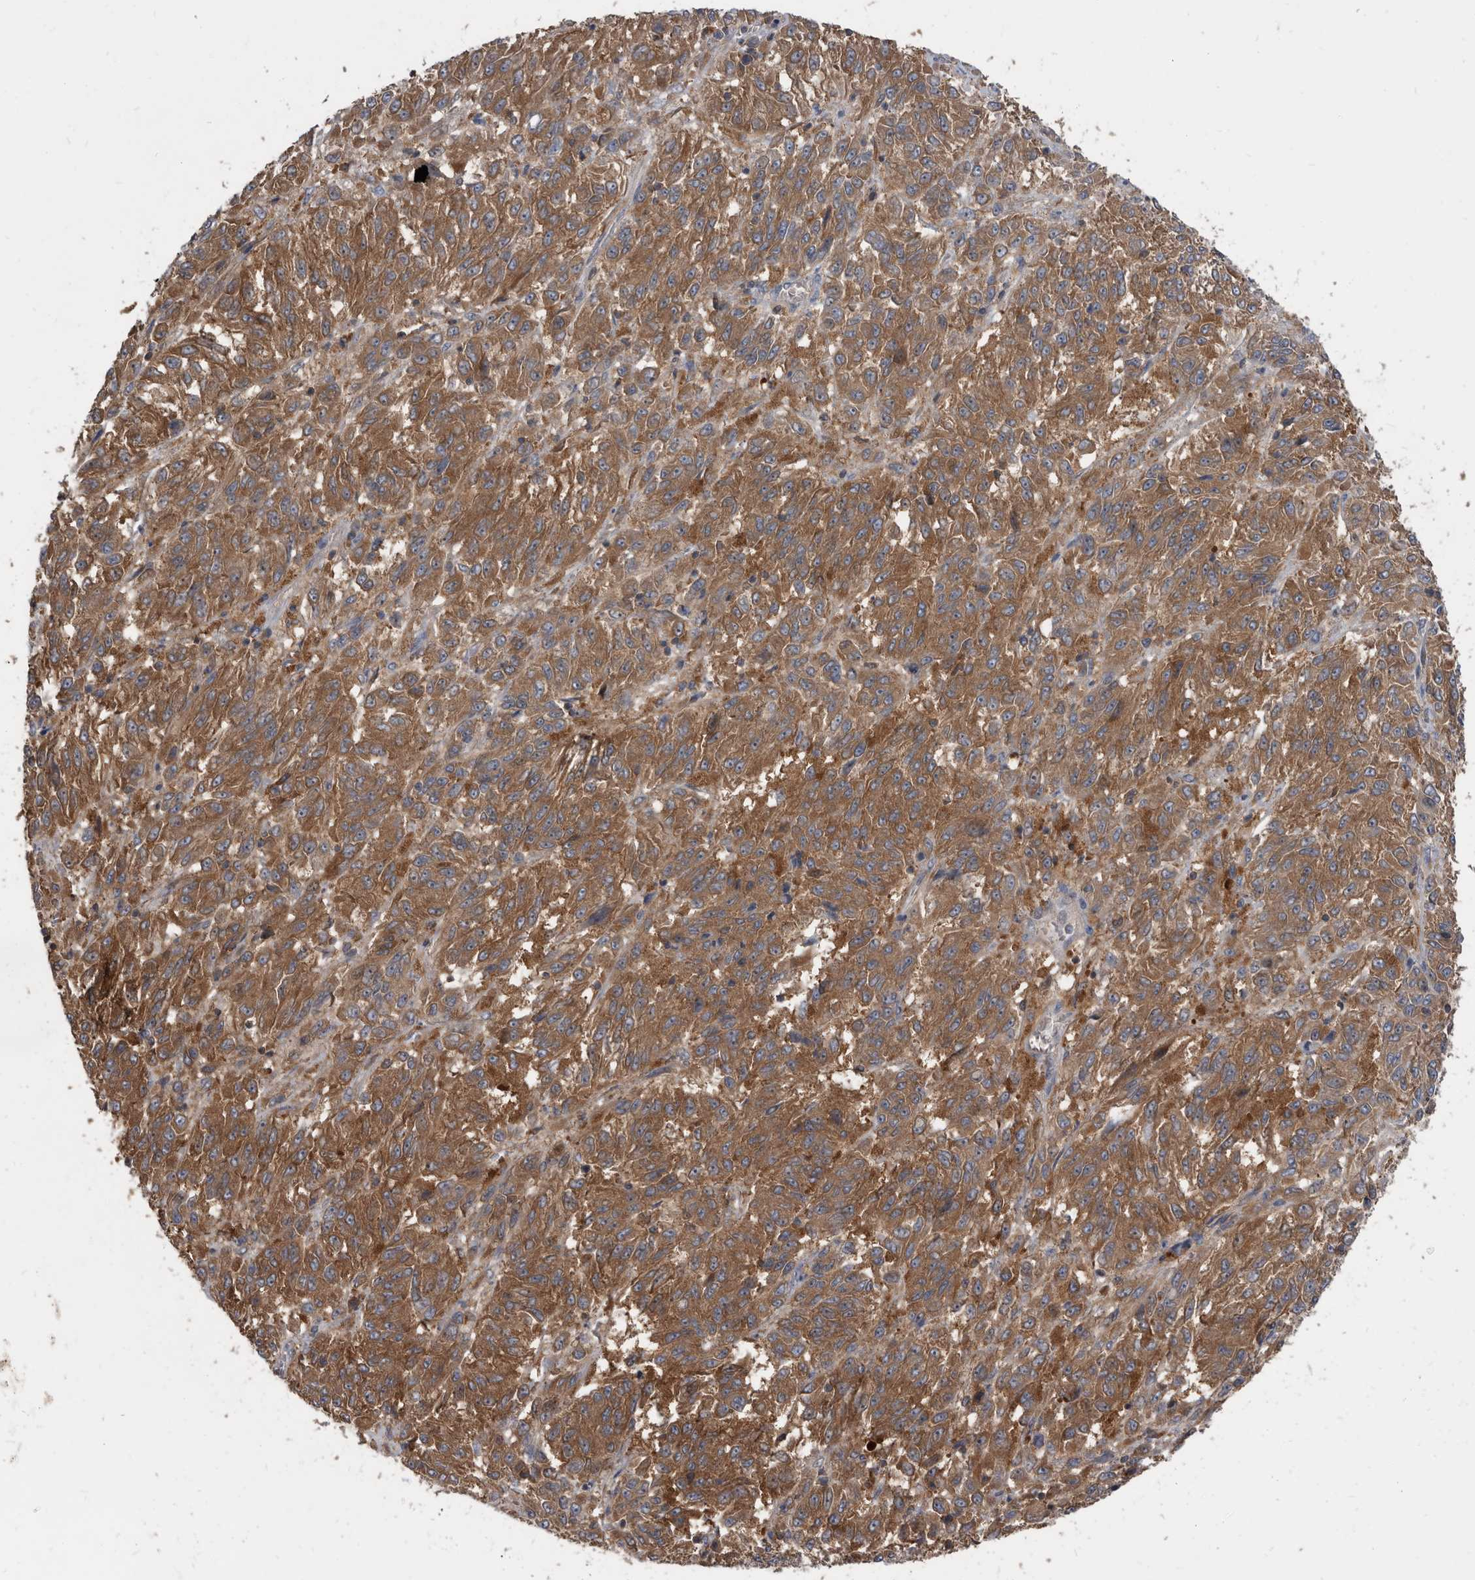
{"staining": {"intensity": "moderate", "quantity": ">75%", "location": "cytoplasmic/membranous"}, "tissue": "melanoma", "cell_type": "Tumor cells", "image_type": "cancer", "snomed": [{"axis": "morphology", "description": "Malignant melanoma, Metastatic site"}, {"axis": "topography", "description": "Lung"}], "caption": "Tumor cells demonstrate medium levels of moderate cytoplasmic/membranous staining in about >75% of cells in melanoma.", "gene": "APEH", "patient": {"sex": "male", "age": 64}}